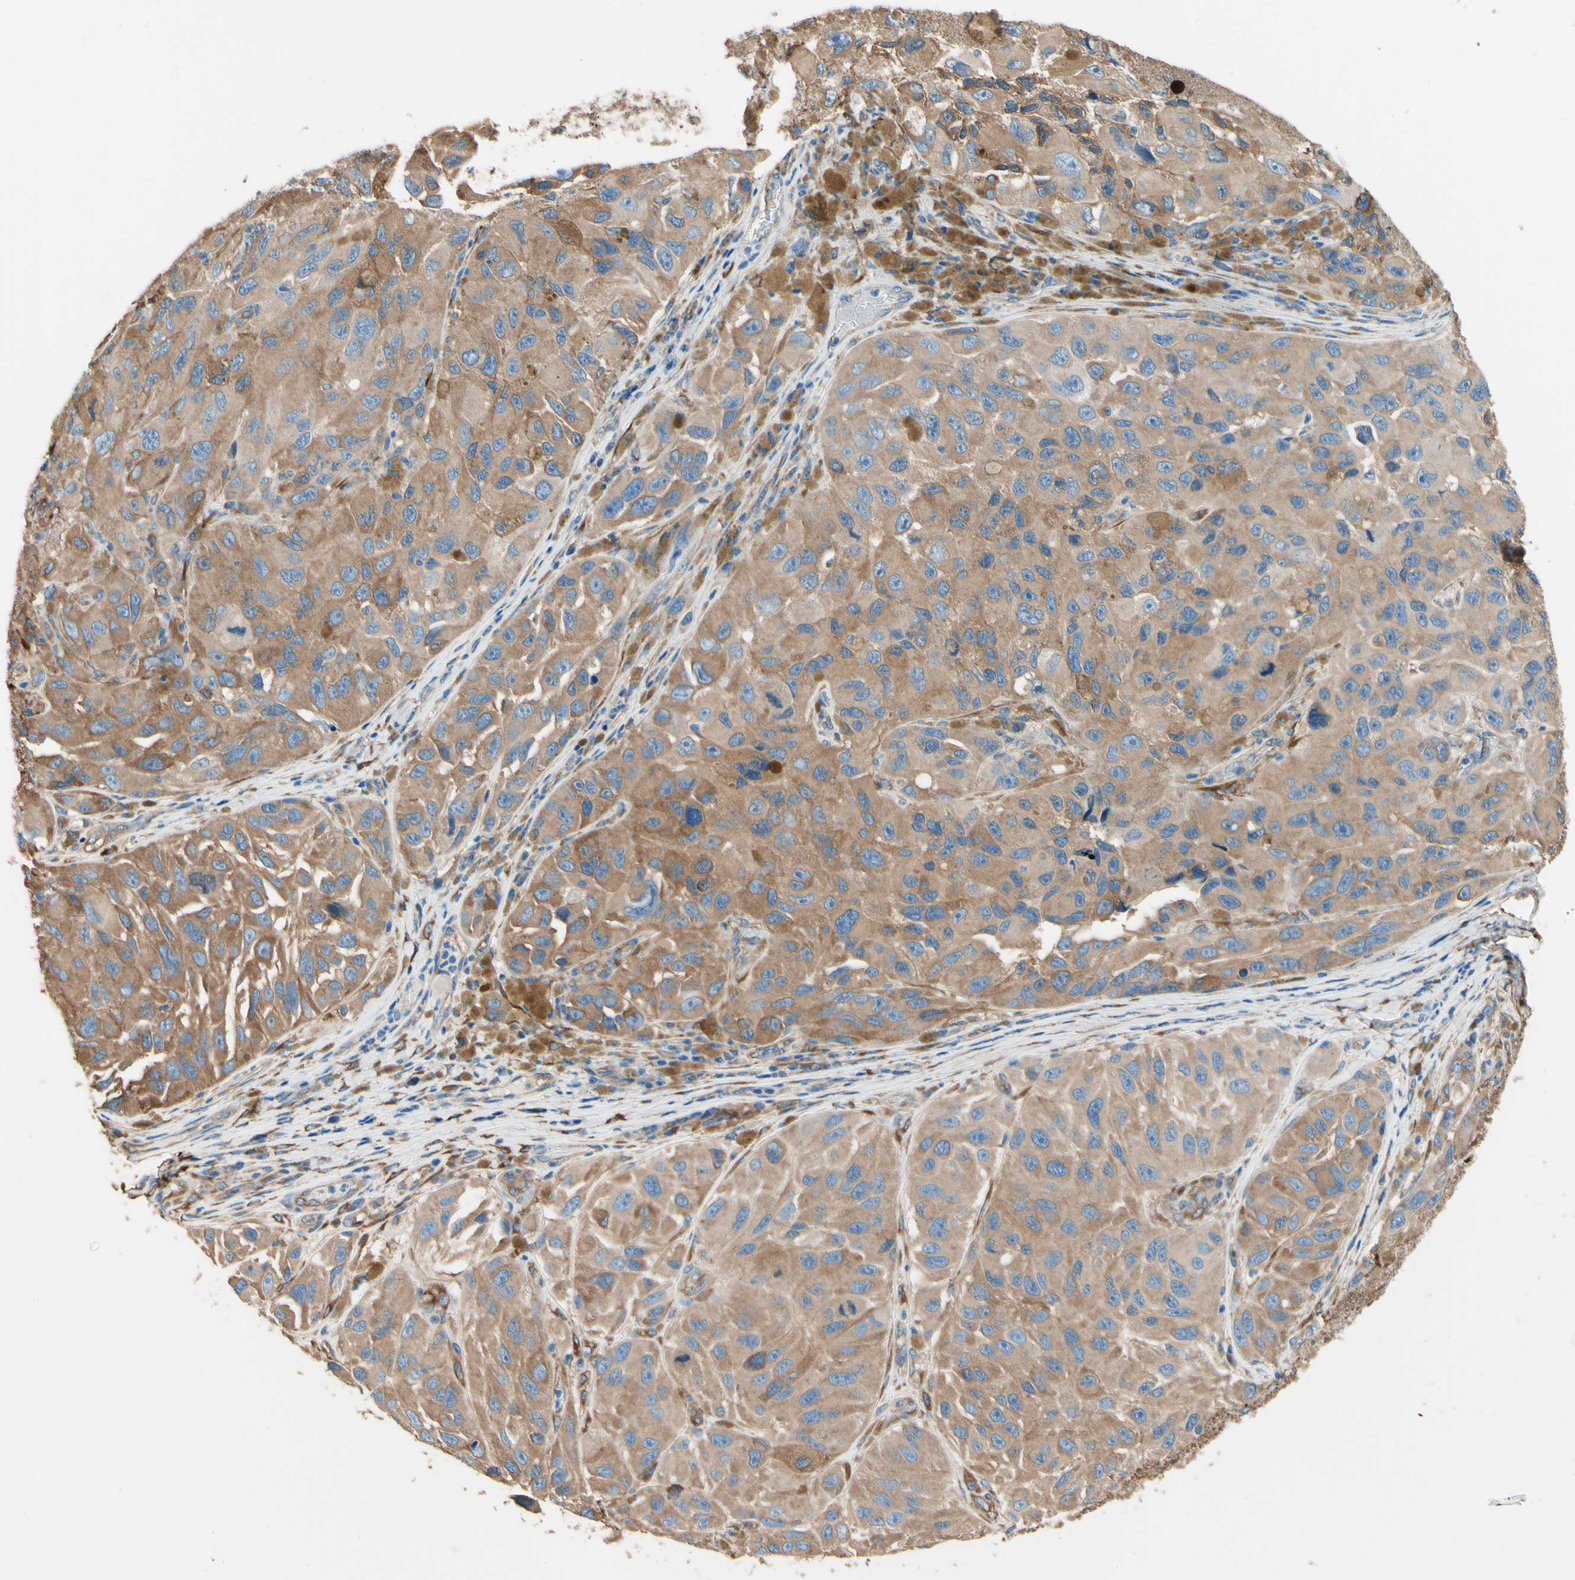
{"staining": {"intensity": "moderate", "quantity": ">75%", "location": "cytoplasmic/membranous"}, "tissue": "melanoma", "cell_type": "Tumor cells", "image_type": "cancer", "snomed": [{"axis": "morphology", "description": "Malignant melanoma, NOS"}, {"axis": "topography", "description": "Skin"}], "caption": "DAB (3,3'-diaminobenzidine) immunohistochemical staining of malignant melanoma displays moderate cytoplasmic/membranous protein staining in about >75% of tumor cells.", "gene": "DPYSL3", "patient": {"sex": "female", "age": 73}}